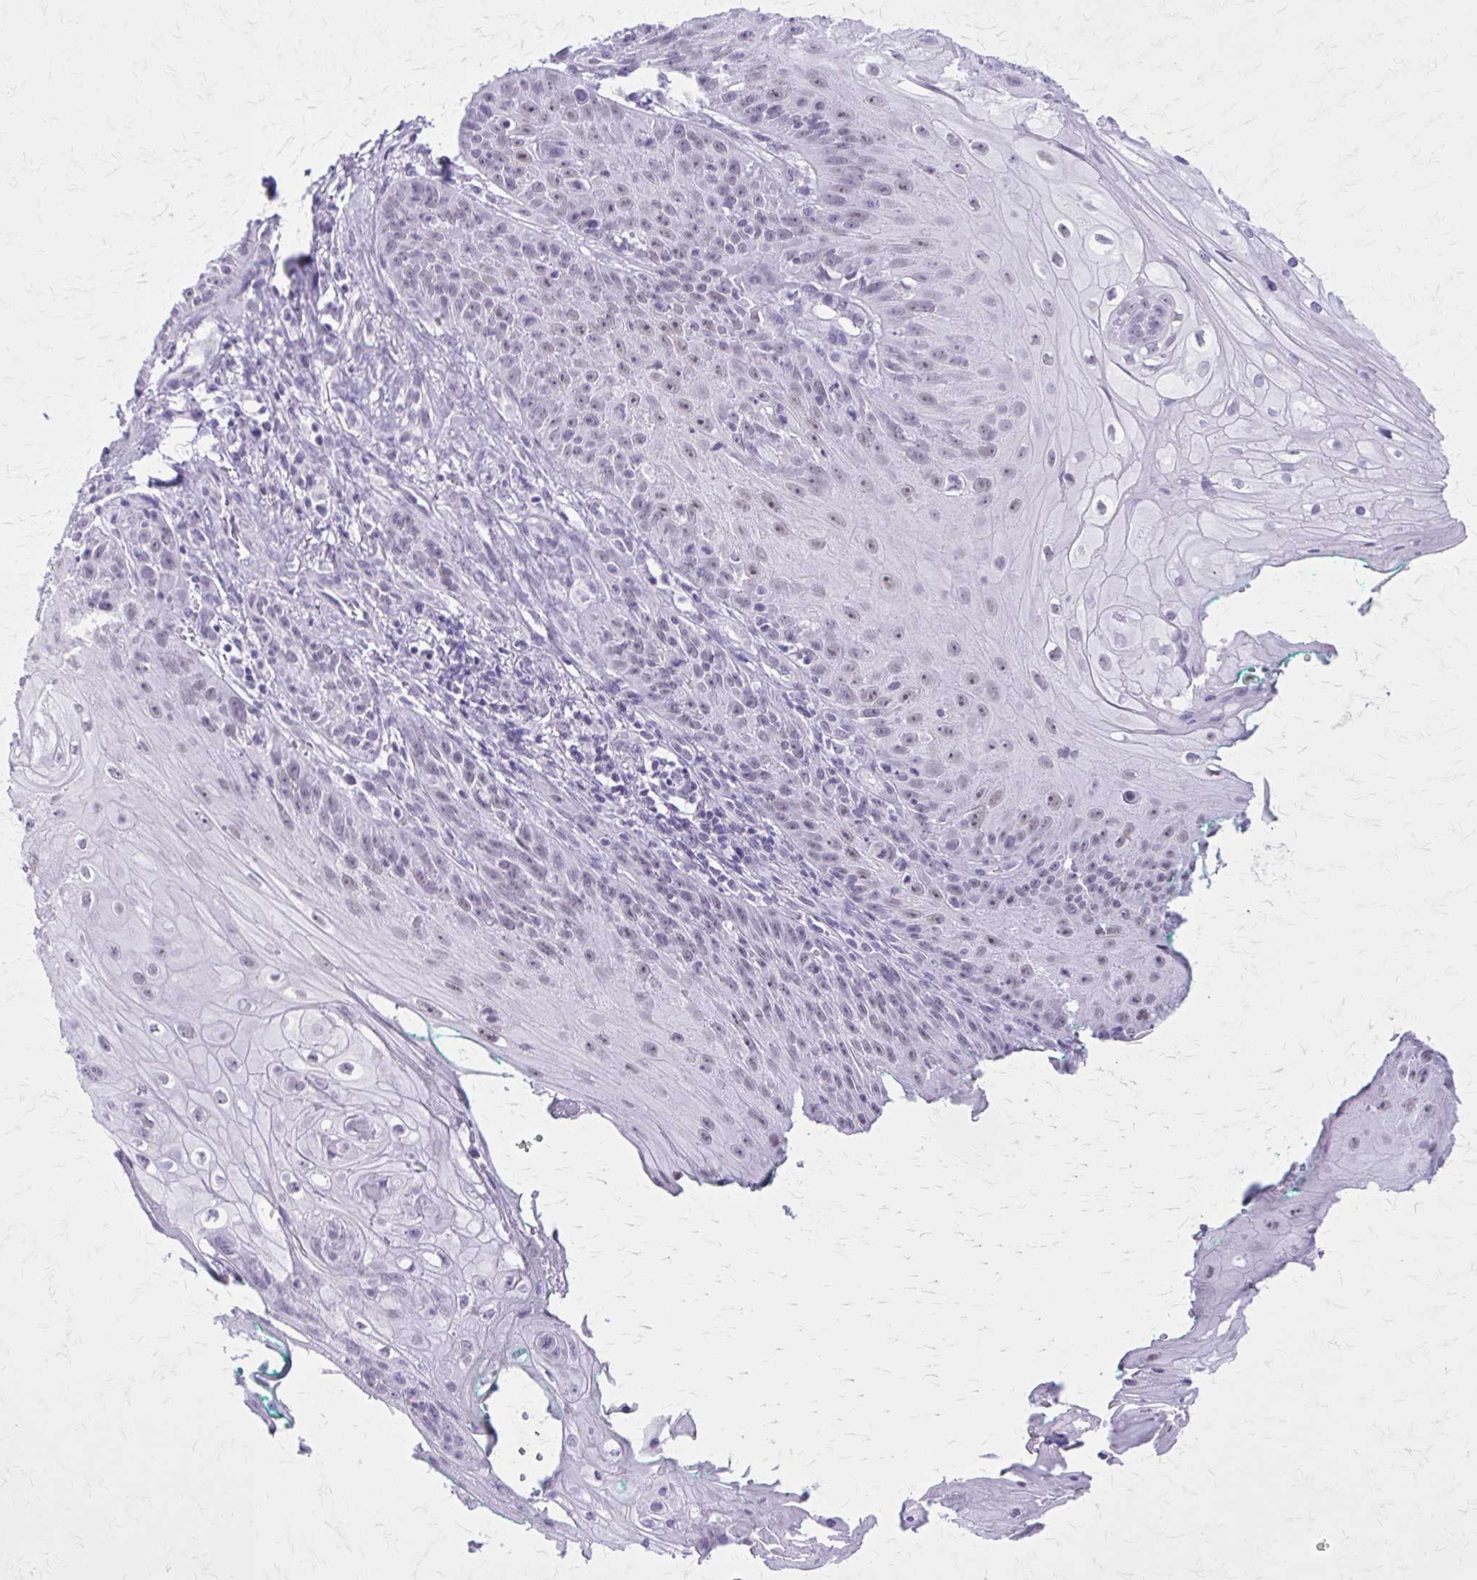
{"staining": {"intensity": "negative", "quantity": "none", "location": "none"}, "tissue": "skin cancer", "cell_type": "Tumor cells", "image_type": "cancer", "snomed": [{"axis": "morphology", "description": "Squamous cell carcinoma, NOS"}, {"axis": "topography", "description": "Skin"}, {"axis": "topography", "description": "Vulva"}], "caption": "The histopathology image shows no significant expression in tumor cells of skin squamous cell carcinoma.", "gene": "GAD1", "patient": {"sex": "female", "age": 76}}